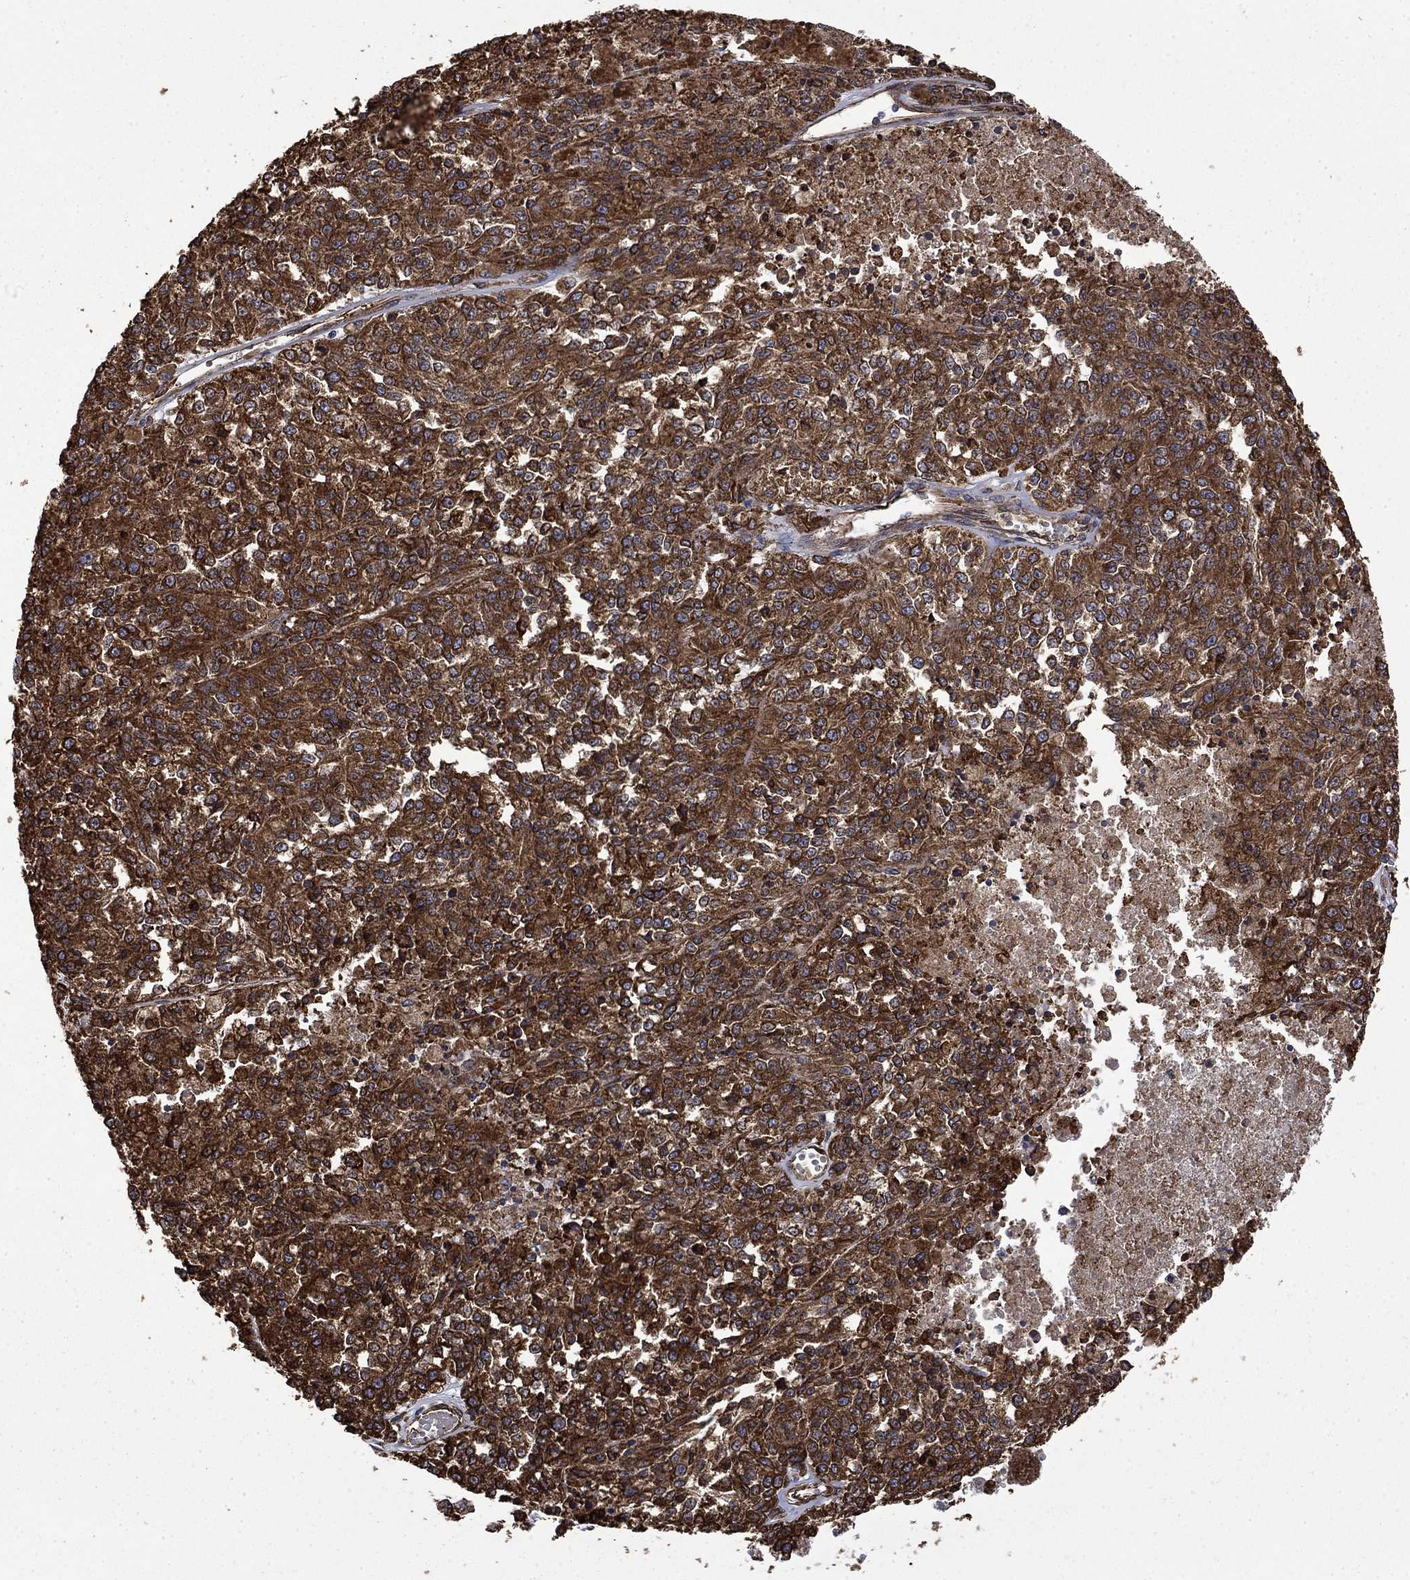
{"staining": {"intensity": "strong", "quantity": ">75%", "location": "cytoplasmic/membranous"}, "tissue": "melanoma", "cell_type": "Tumor cells", "image_type": "cancer", "snomed": [{"axis": "morphology", "description": "Malignant melanoma, Metastatic site"}, {"axis": "topography", "description": "Lymph node"}], "caption": "Immunohistochemical staining of human melanoma shows strong cytoplasmic/membranous protein staining in approximately >75% of tumor cells.", "gene": "CUTC", "patient": {"sex": "female", "age": 64}}